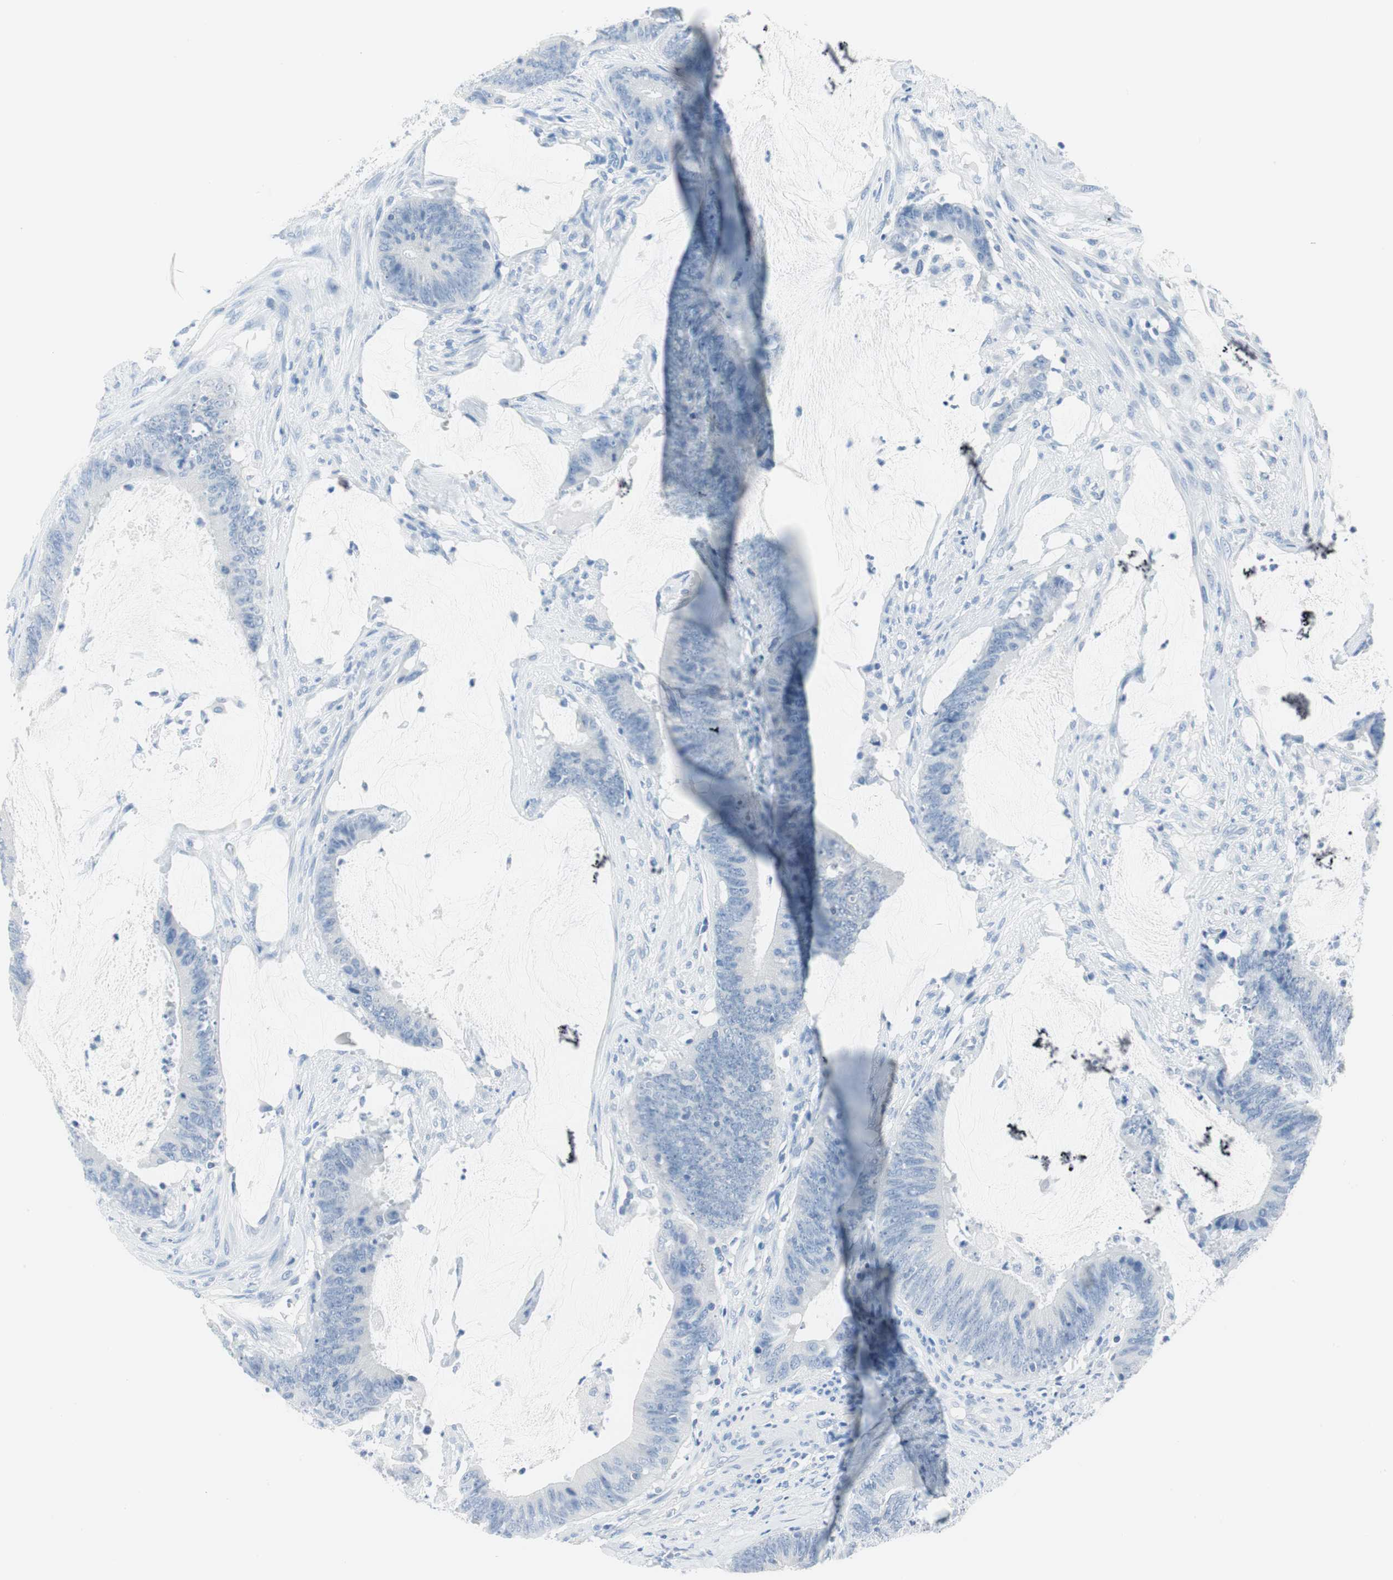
{"staining": {"intensity": "negative", "quantity": "none", "location": "none"}, "tissue": "colorectal cancer", "cell_type": "Tumor cells", "image_type": "cancer", "snomed": [{"axis": "morphology", "description": "Adenocarcinoma, NOS"}, {"axis": "topography", "description": "Rectum"}], "caption": "Tumor cells show no significant protein expression in adenocarcinoma (colorectal).", "gene": "NFATC2", "patient": {"sex": "female", "age": 66}}